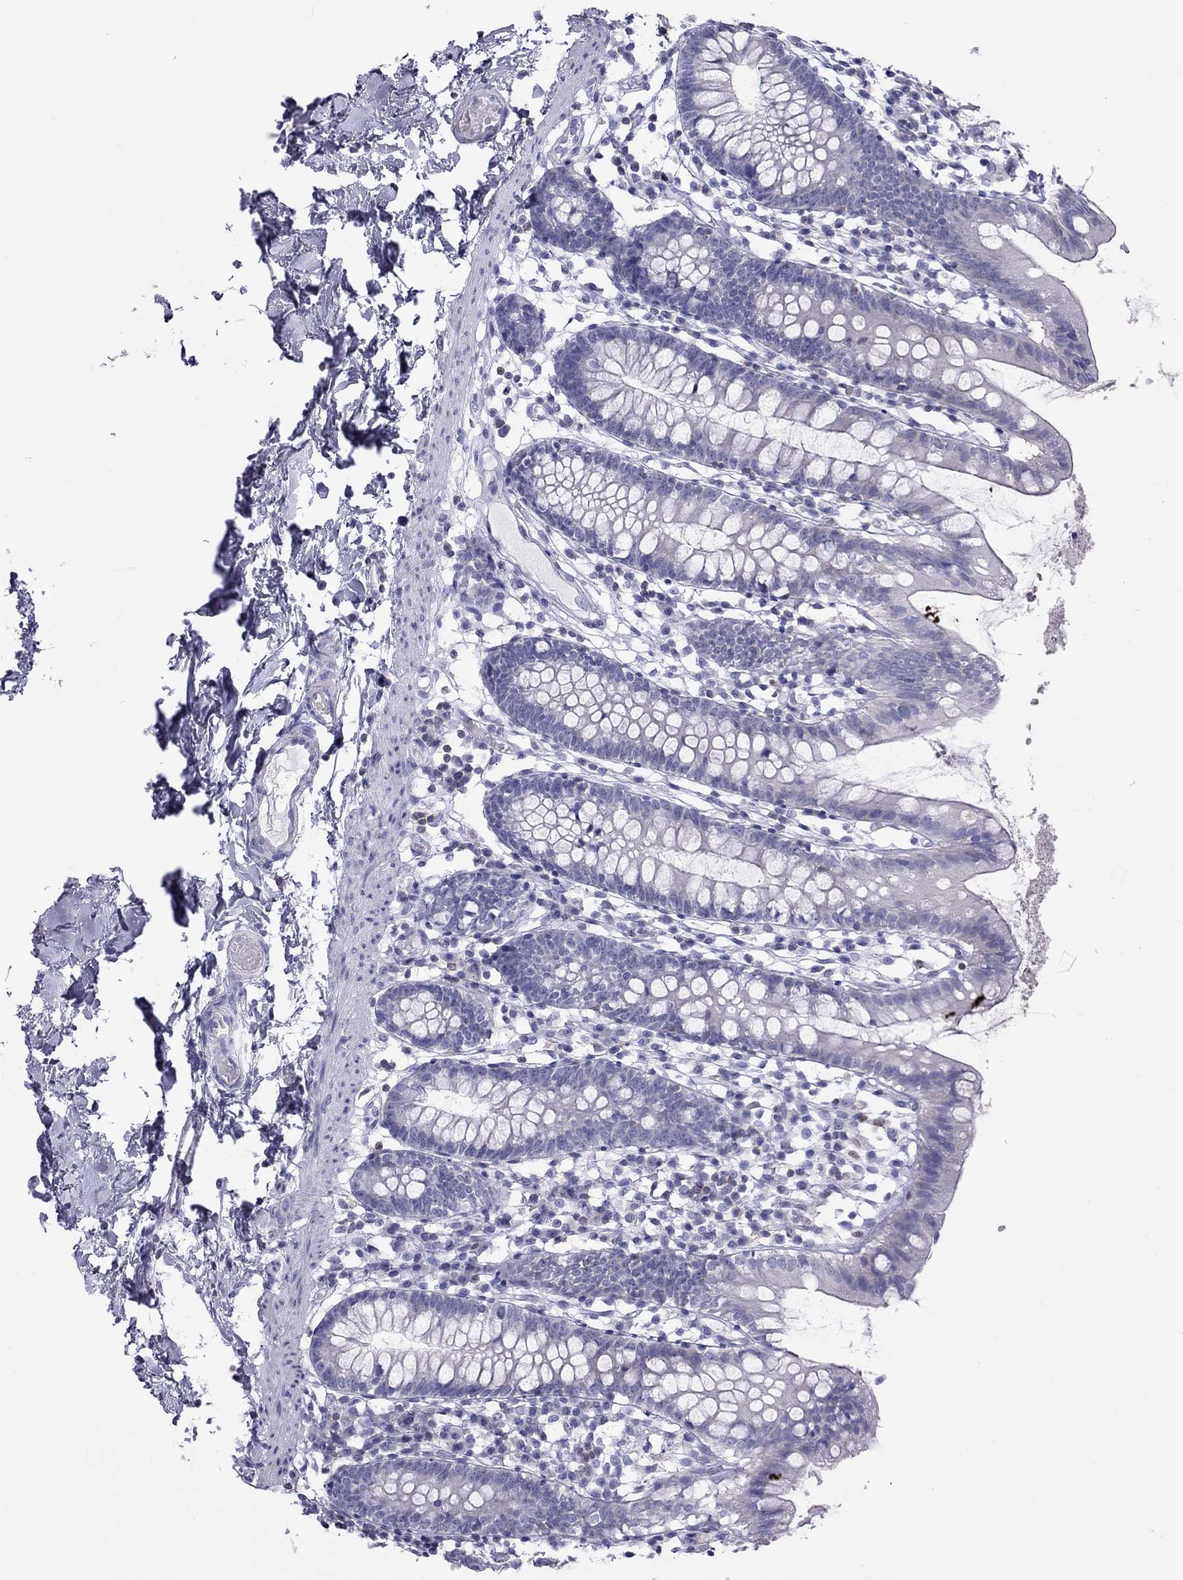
{"staining": {"intensity": "negative", "quantity": "none", "location": "none"}, "tissue": "small intestine", "cell_type": "Glandular cells", "image_type": "normal", "snomed": [{"axis": "morphology", "description": "Normal tissue, NOS"}, {"axis": "topography", "description": "Small intestine"}], "caption": "Glandular cells are negative for brown protein staining in normal small intestine. (DAB immunohistochemistry with hematoxylin counter stain).", "gene": "STAG3", "patient": {"sex": "female", "age": 90}}